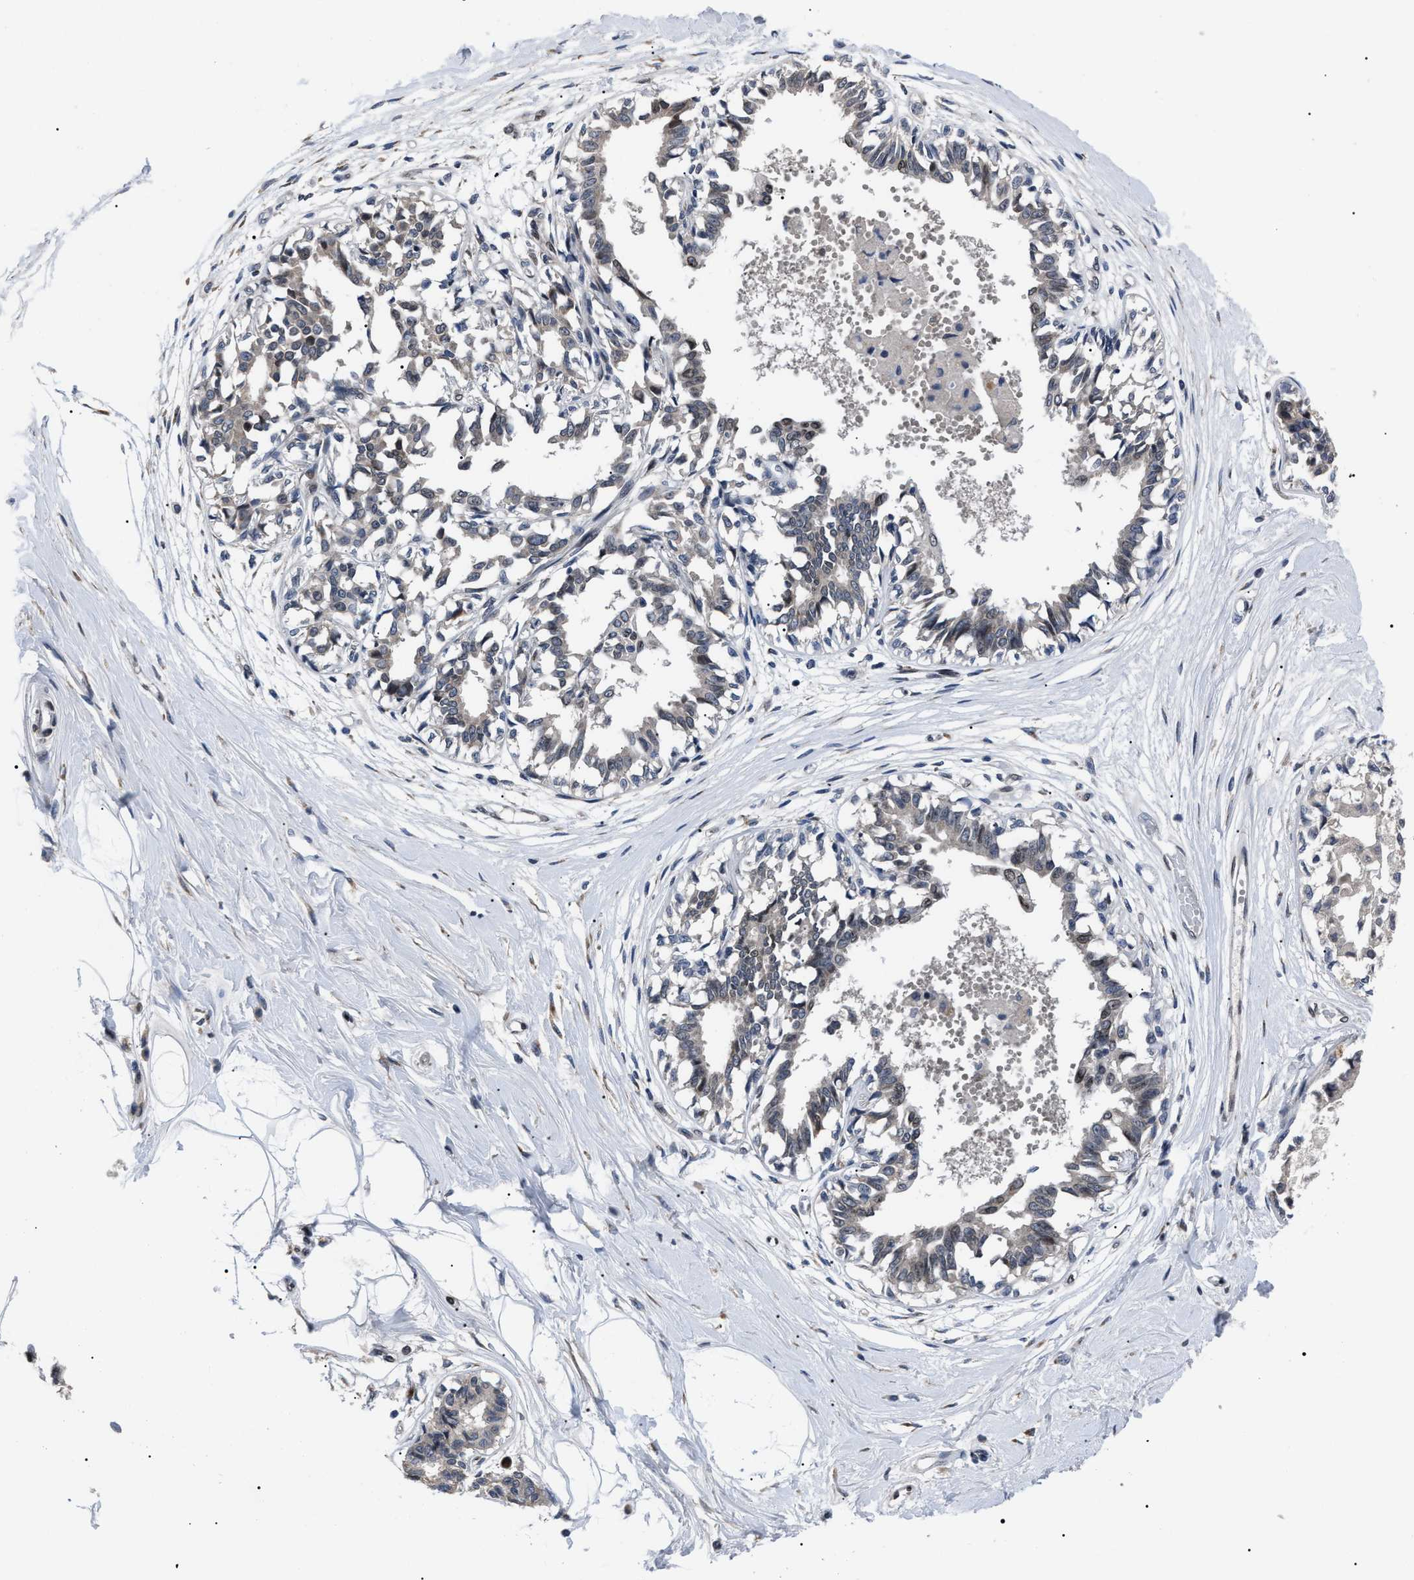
{"staining": {"intensity": "negative", "quantity": "none", "location": "none"}, "tissue": "breast", "cell_type": "Adipocytes", "image_type": "normal", "snomed": [{"axis": "morphology", "description": "Normal tissue, NOS"}, {"axis": "topography", "description": "Breast"}], "caption": "A photomicrograph of human breast is negative for staining in adipocytes.", "gene": "LRRC14", "patient": {"sex": "female", "age": 45}}